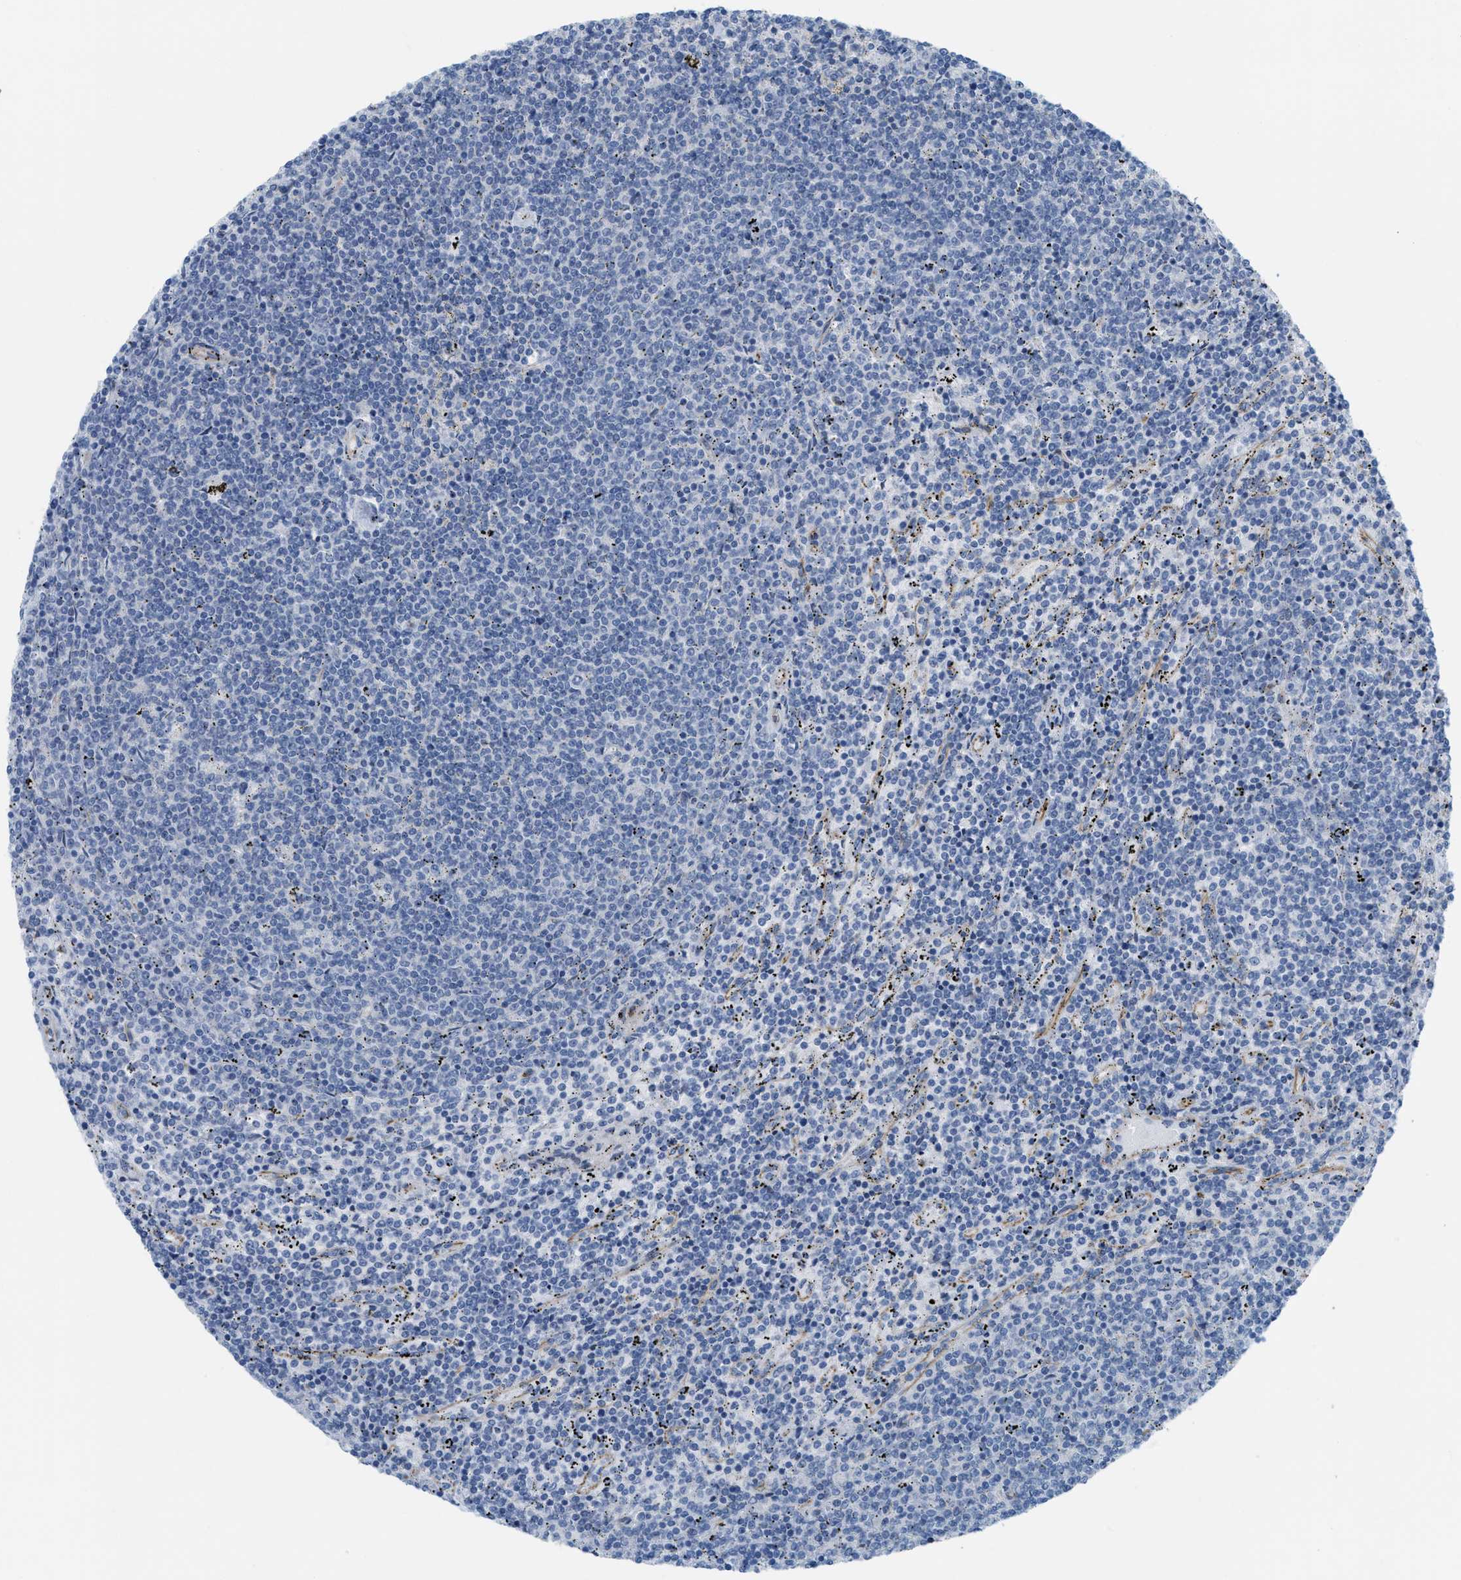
{"staining": {"intensity": "negative", "quantity": "none", "location": "none"}, "tissue": "lymphoma", "cell_type": "Tumor cells", "image_type": "cancer", "snomed": [{"axis": "morphology", "description": "Malignant lymphoma, non-Hodgkin's type, Low grade"}, {"axis": "topography", "description": "Spleen"}], "caption": "Immunohistochemistry (IHC) of human lymphoma reveals no staining in tumor cells. (Immunohistochemistry (IHC), brightfield microscopy, high magnification).", "gene": "SLC12A1", "patient": {"sex": "female", "age": 50}}